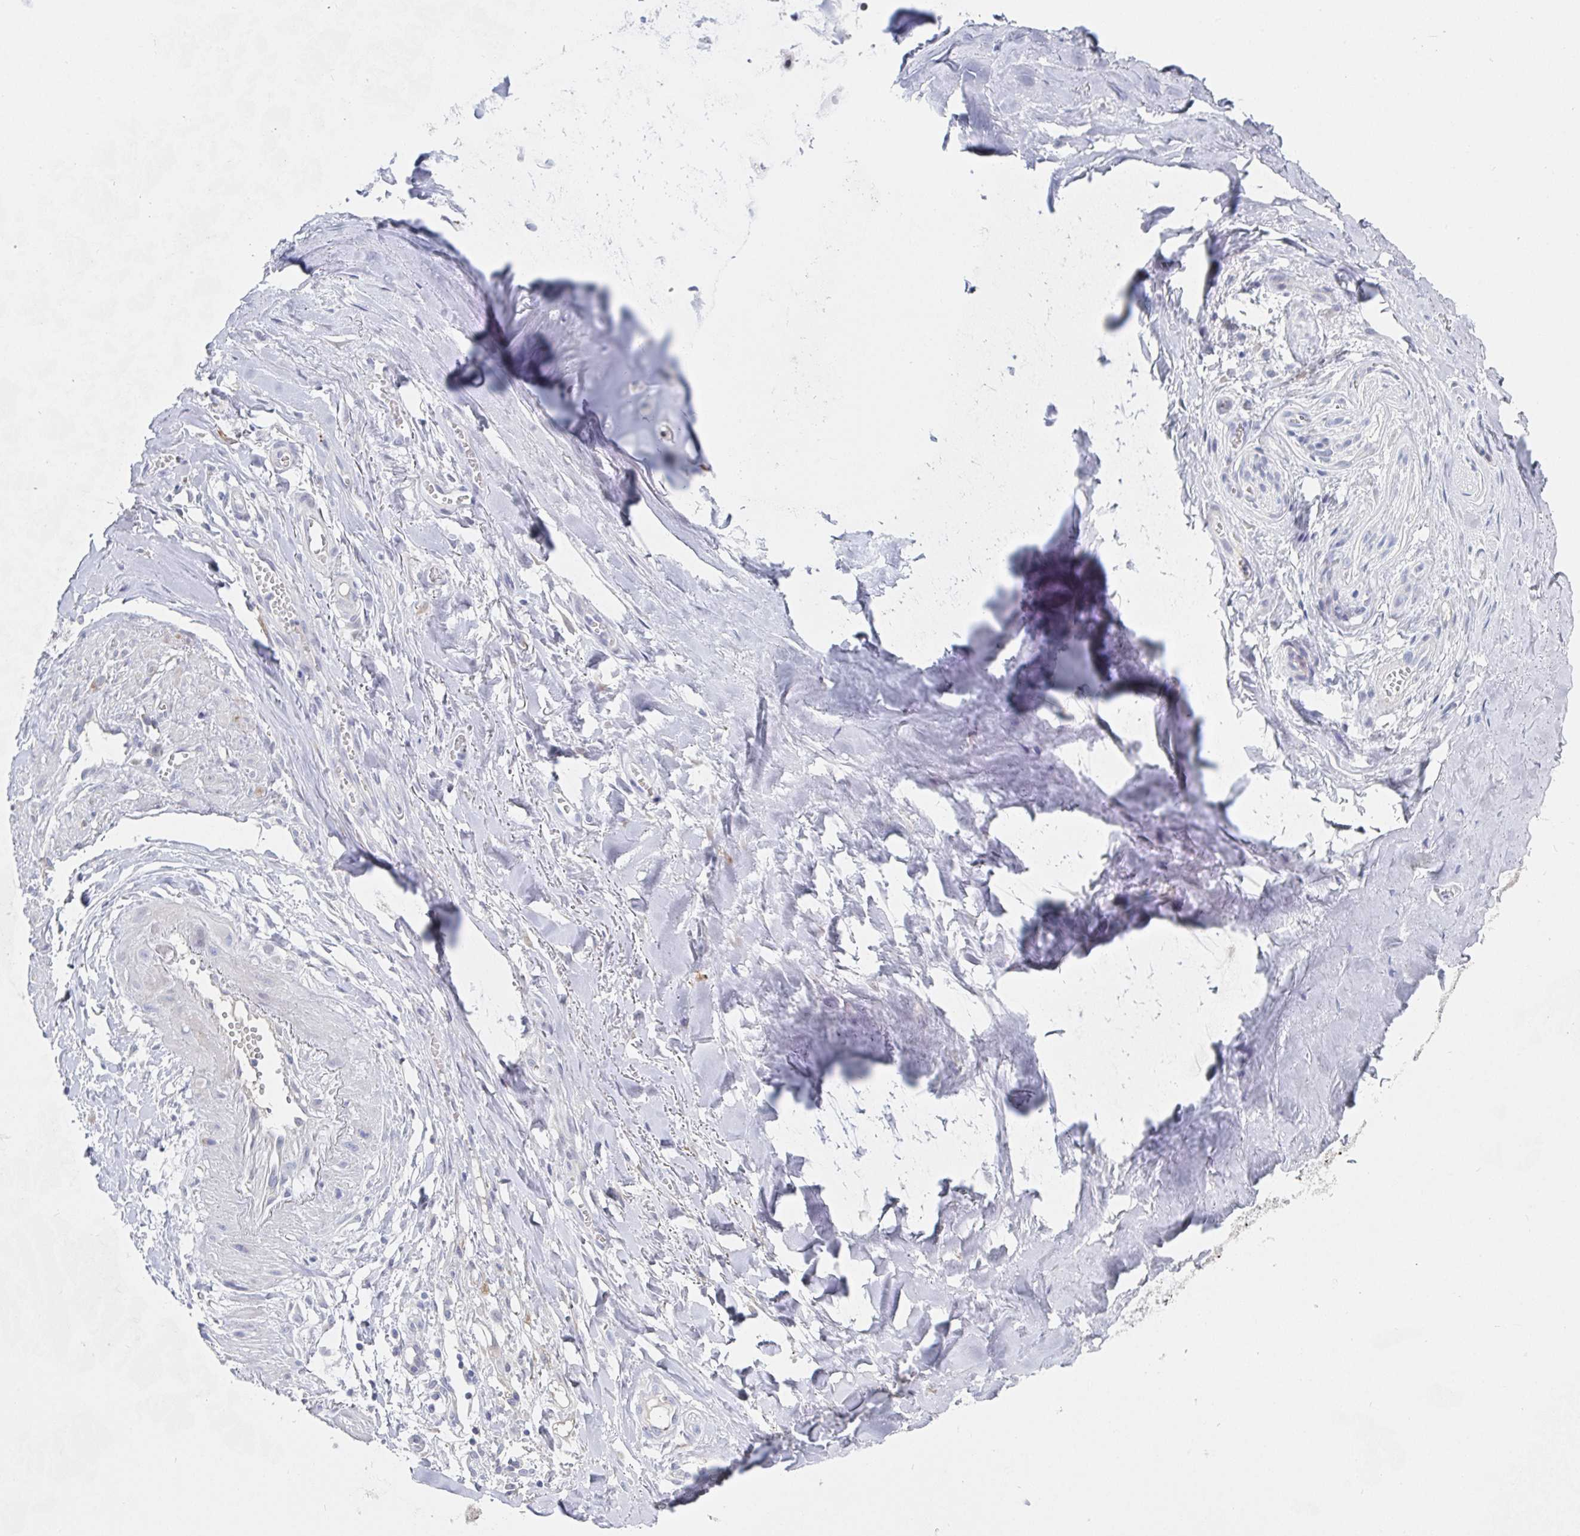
{"staining": {"intensity": "negative", "quantity": "none", "location": "none"}, "tissue": "adipose tissue", "cell_type": "Adipocytes", "image_type": "normal", "snomed": [{"axis": "morphology", "description": "Normal tissue, NOS"}, {"axis": "topography", "description": "Cartilage tissue"}, {"axis": "topography", "description": "Nasopharynx"}, {"axis": "topography", "description": "Thyroid gland"}], "caption": "Histopathology image shows no significant protein positivity in adipocytes of unremarkable adipose tissue.", "gene": "ZNF100", "patient": {"sex": "male", "age": 63}}